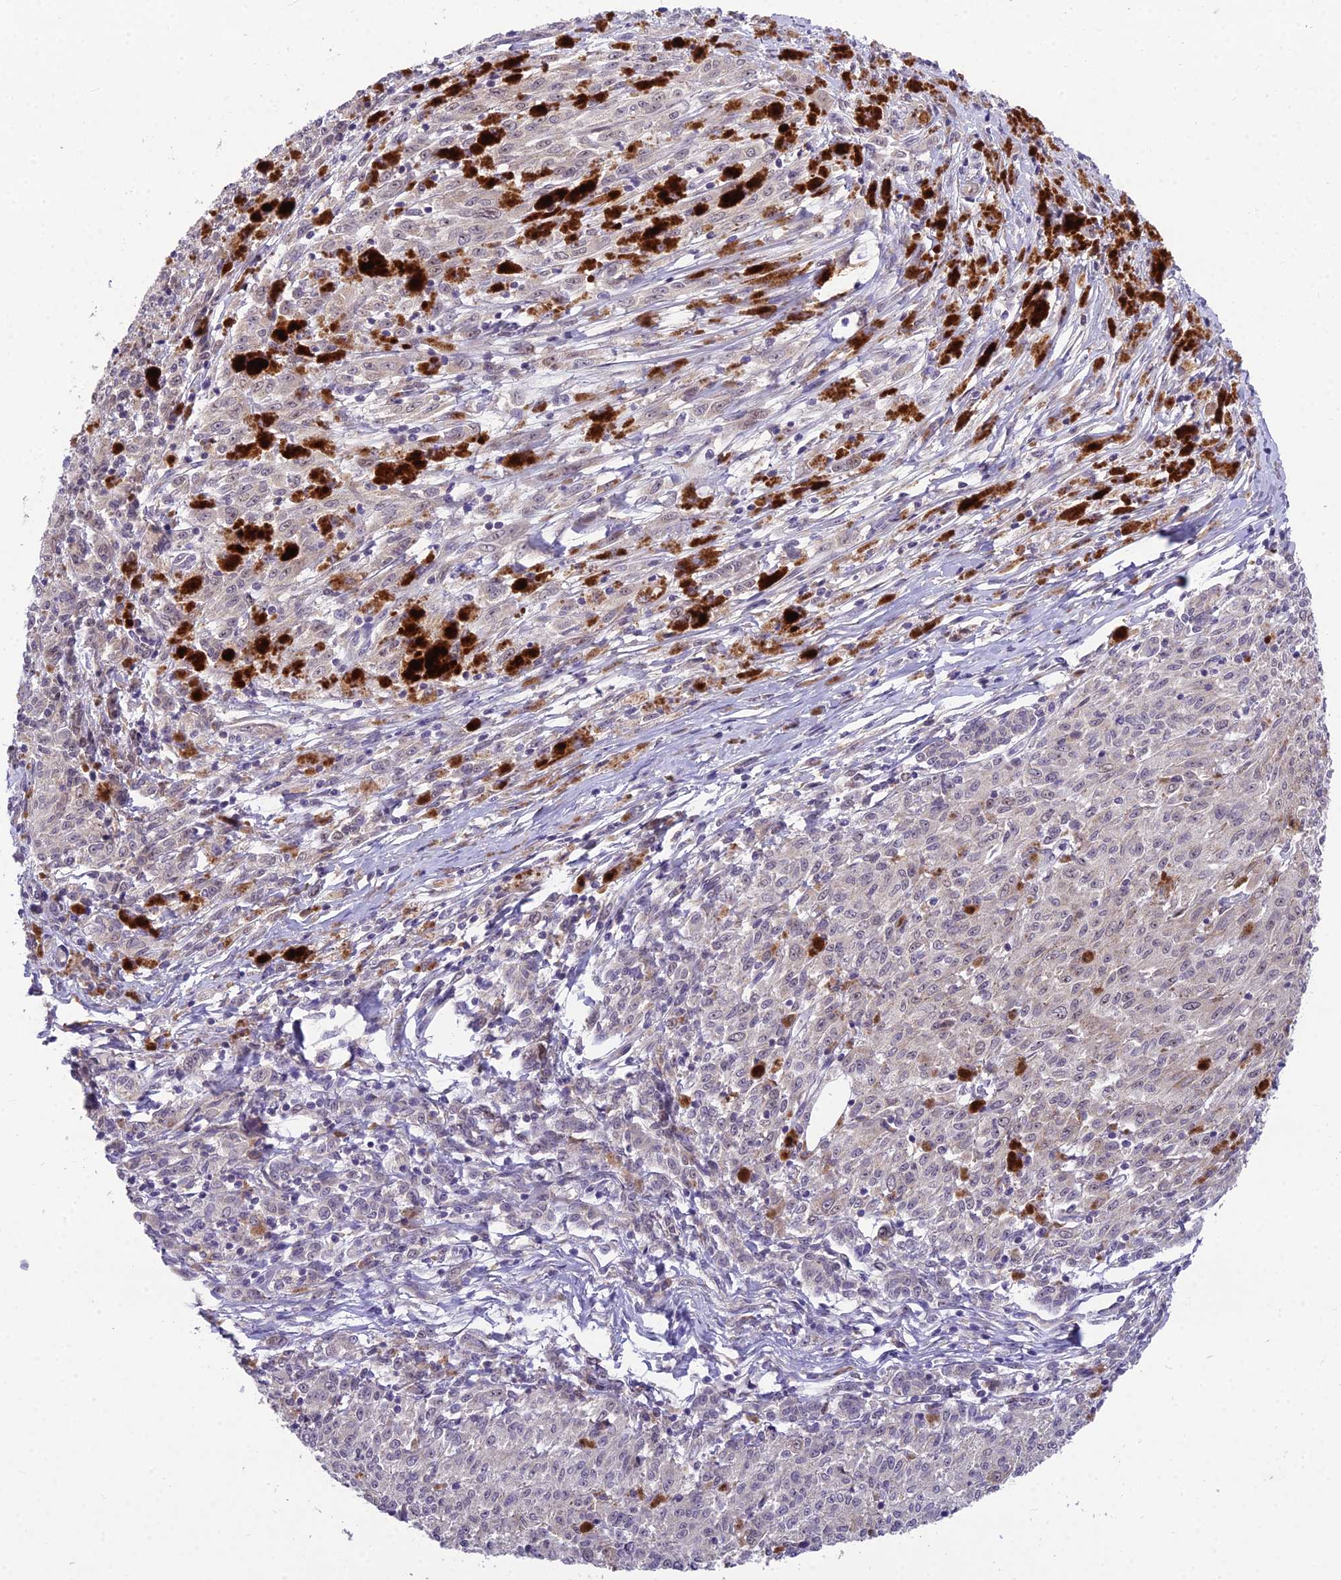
{"staining": {"intensity": "moderate", "quantity": "25%-75%", "location": "nuclear"}, "tissue": "melanoma", "cell_type": "Tumor cells", "image_type": "cancer", "snomed": [{"axis": "morphology", "description": "Malignant melanoma, NOS"}, {"axis": "topography", "description": "Skin"}], "caption": "Protein staining shows moderate nuclear positivity in approximately 25%-75% of tumor cells in melanoma. (DAB (3,3'-diaminobenzidine) IHC, brown staining for protein, blue staining for nuclei).", "gene": "ZNF333", "patient": {"sex": "female", "age": 52}}